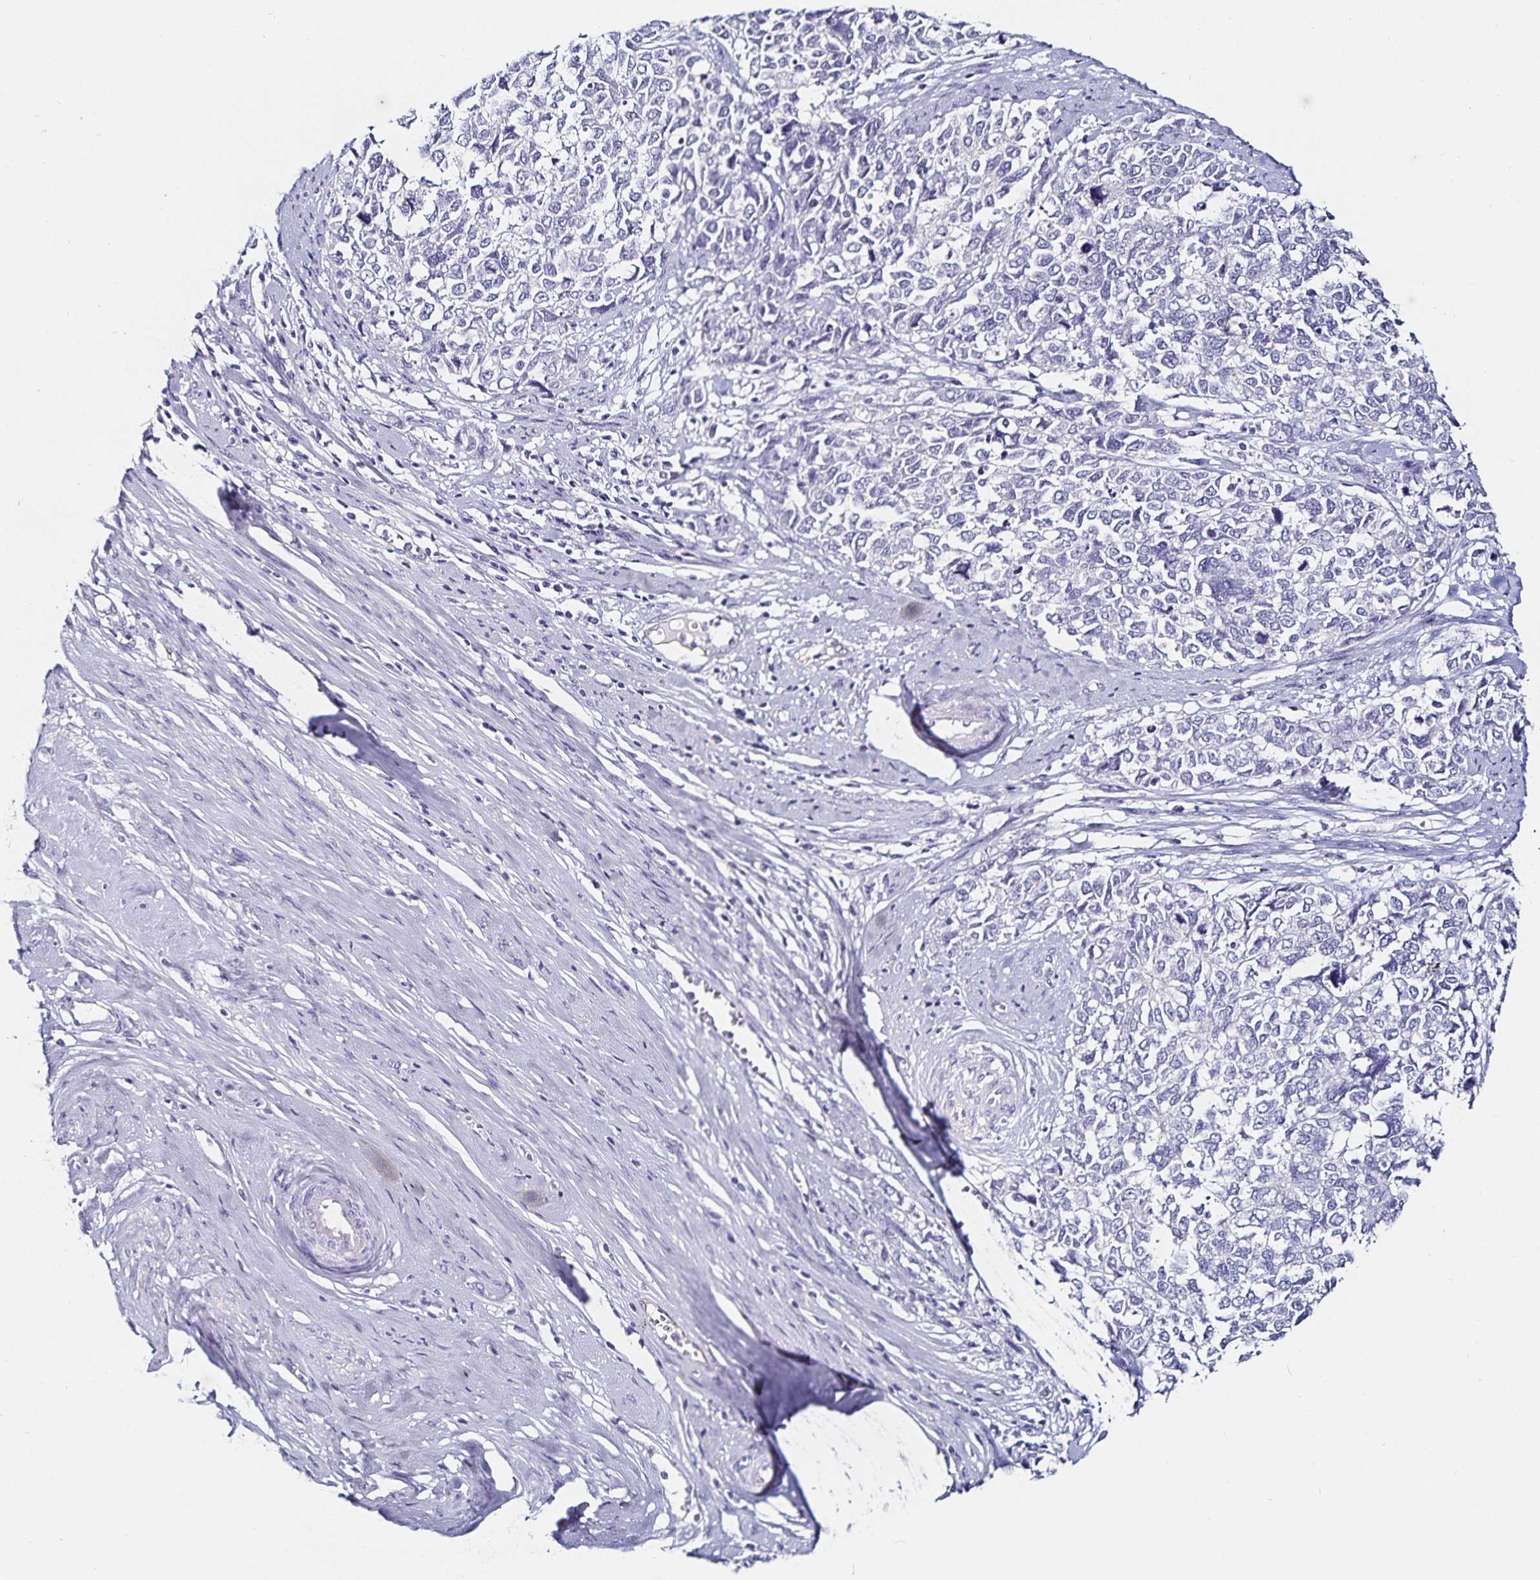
{"staining": {"intensity": "negative", "quantity": "none", "location": "none"}, "tissue": "cervical cancer", "cell_type": "Tumor cells", "image_type": "cancer", "snomed": [{"axis": "morphology", "description": "Adenocarcinoma, NOS"}, {"axis": "topography", "description": "Cervix"}], "caption": "A high-resolution histopathology image shows immunohistochemistry (IHC) staining of cervical cancer (adenocarcinoma), which exhibits no significant staining in tumor cells.", "gene": "TSPAN7", "patient": {"sex": "female", "age": 63}}